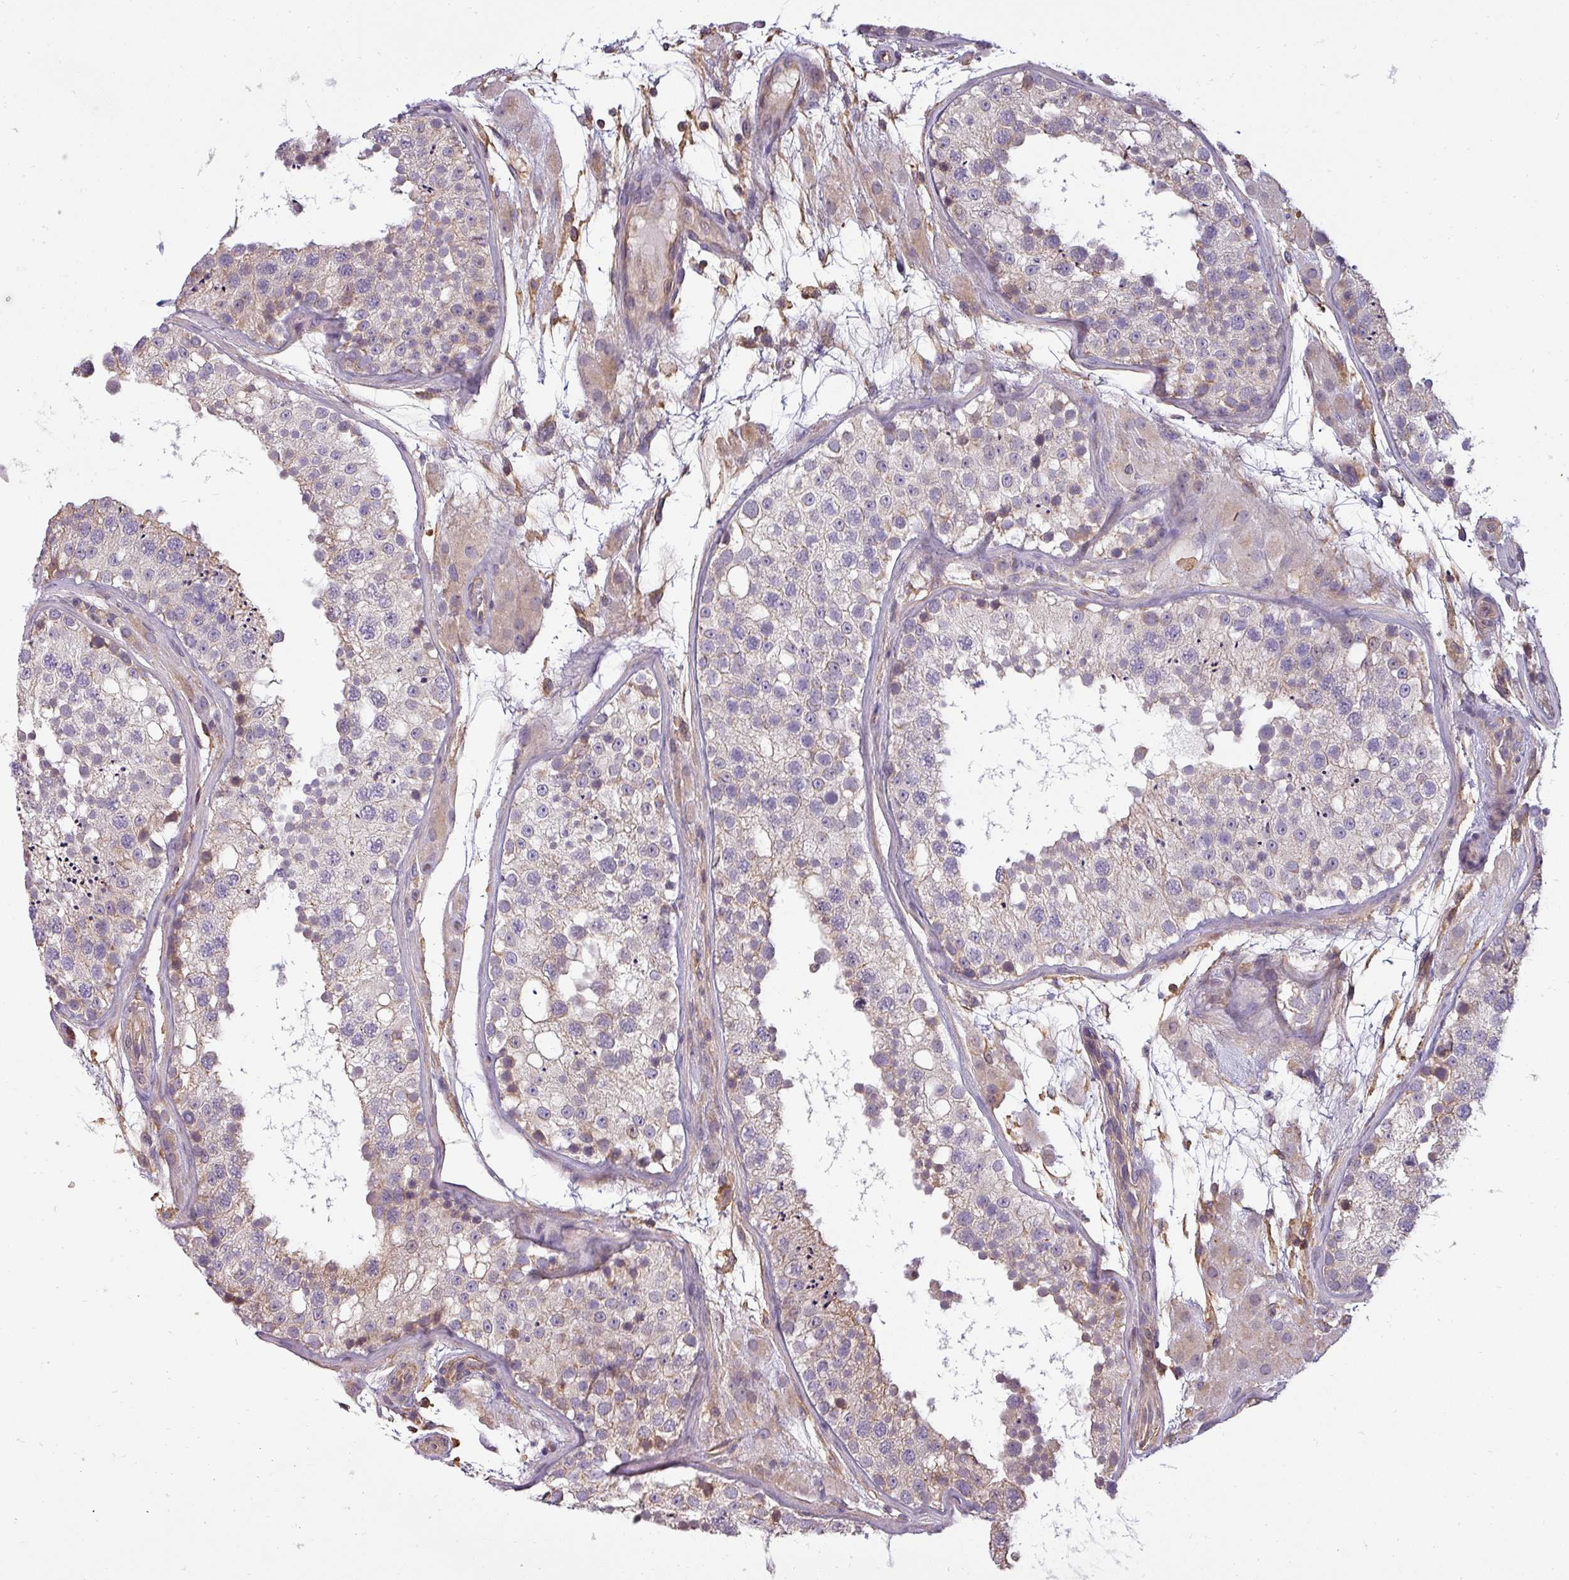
{"staining": {"intensity": "weak", "quantity": "<25%", "location": "cytoplasmic/membranous"}, "tissue": "testis", "cell_type": "Cells in seminiferous ducts", "image_type": "normal", "snomed": [{"axis": "morphology", "description": "Normal tissue, NOS"}, {"axis": "topography", "description": "Testis"}], "caption": "This is a micrograph of IHC staining of benign testis, which shows no staining in cells in seminiferous ducts.", "gene": "ZNF835", "patient": {"sex": "male", "age": 26}}